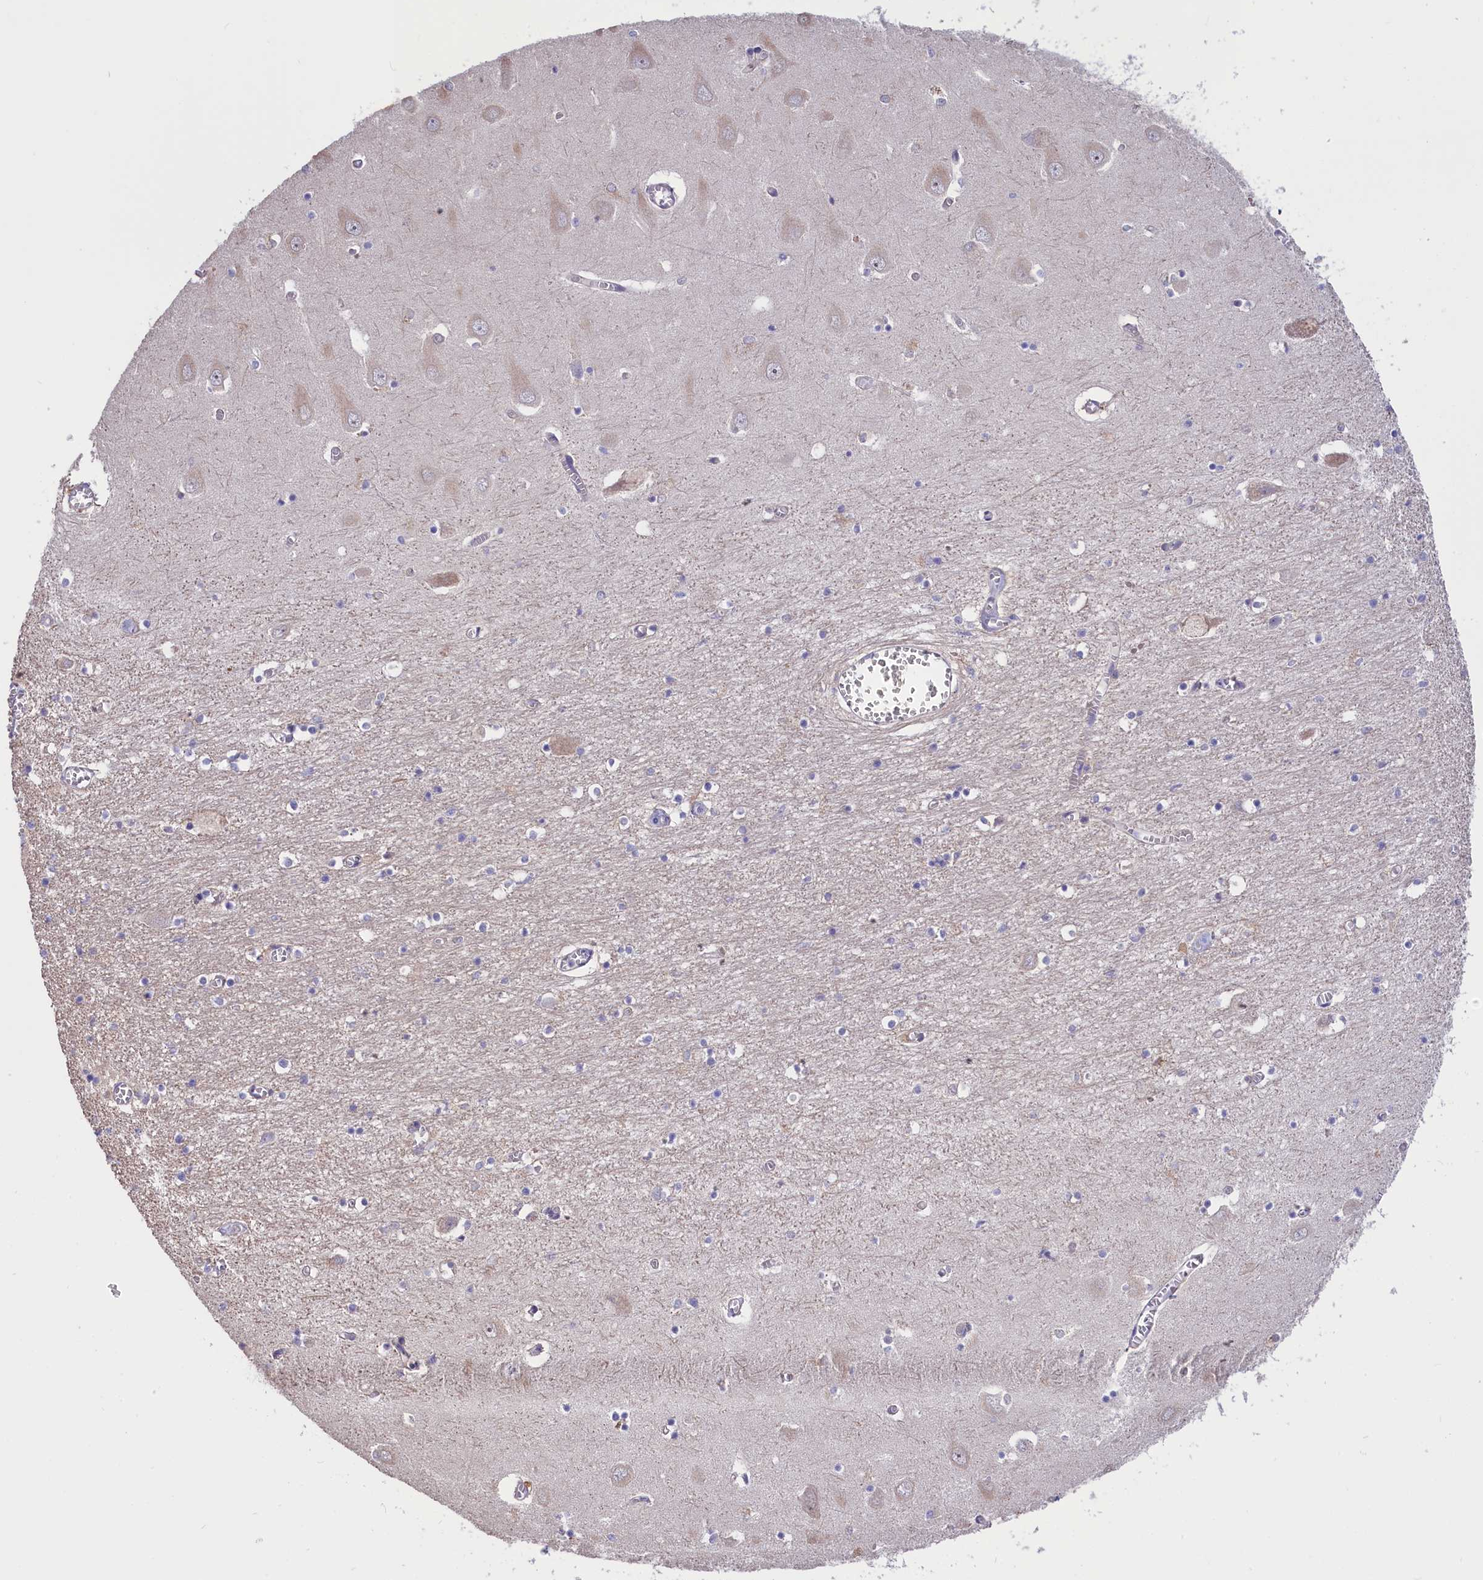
{"staining": {"intensity": "negative", "quantity": "none", "location": "none"}, "tissue": "hippocampus", "cell_type": "Glial cells", "image_type": "normal", "snomed": [{"axis": "morphology", "description": "Normal tissue, NOS"}, {"axis": "topography", "description": "Hippocampus"}], "caption": "An immunohistochemistry (IHC) micrograph of normal hippocampus is shown. There is no staining in glial cells of hippocampus. The staining is performed using DAB (3,3'-diaminobenzidine) brown chromogen with nuclei counter-stained in using hematoxylin.", "gene": "CYP2U1", "patient": {"sex": "male", "age": 70}}